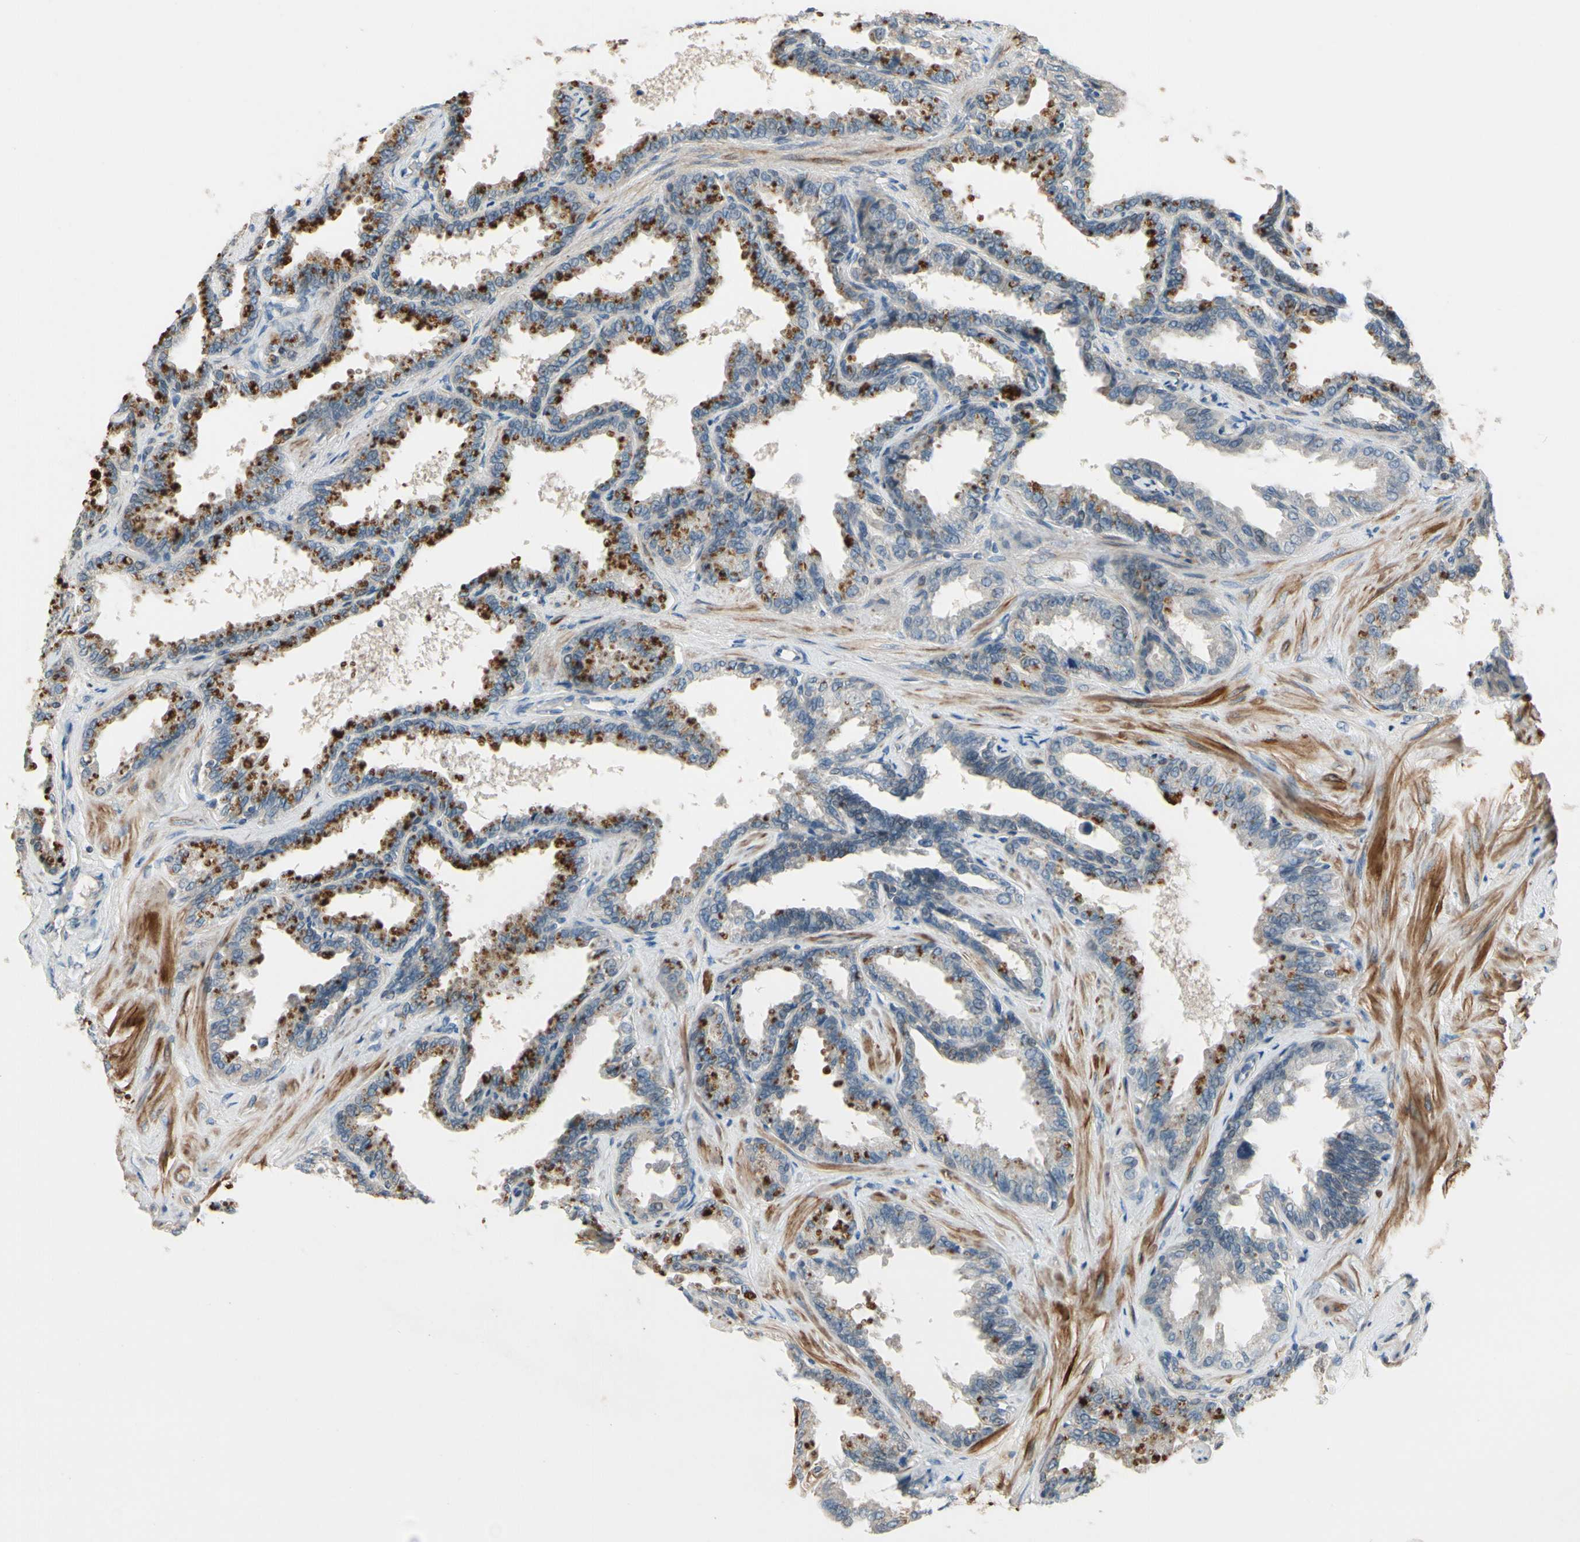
{"staining": {"intensity": "moderate", "quantity": ">75%", "location": "cytoplasmic/membranous"}, "tissue": "seminal vesicle", "cell_type": "Glandular cells", "image_type": "normal", "snomed": [{"axis": "morphology", "description": "Normal tissue, NOS"}, {"axis": "topography", "description": "Seminal veicle"}], "caption": "Normal seminal vesicle demonstrates moderate cytoplasmic/membranous expression in about >75% of glandular cells, visualized by immunohistochemistry.", "gene": "SLC27A6", "patient": {"sex": "male", "age": 46}}